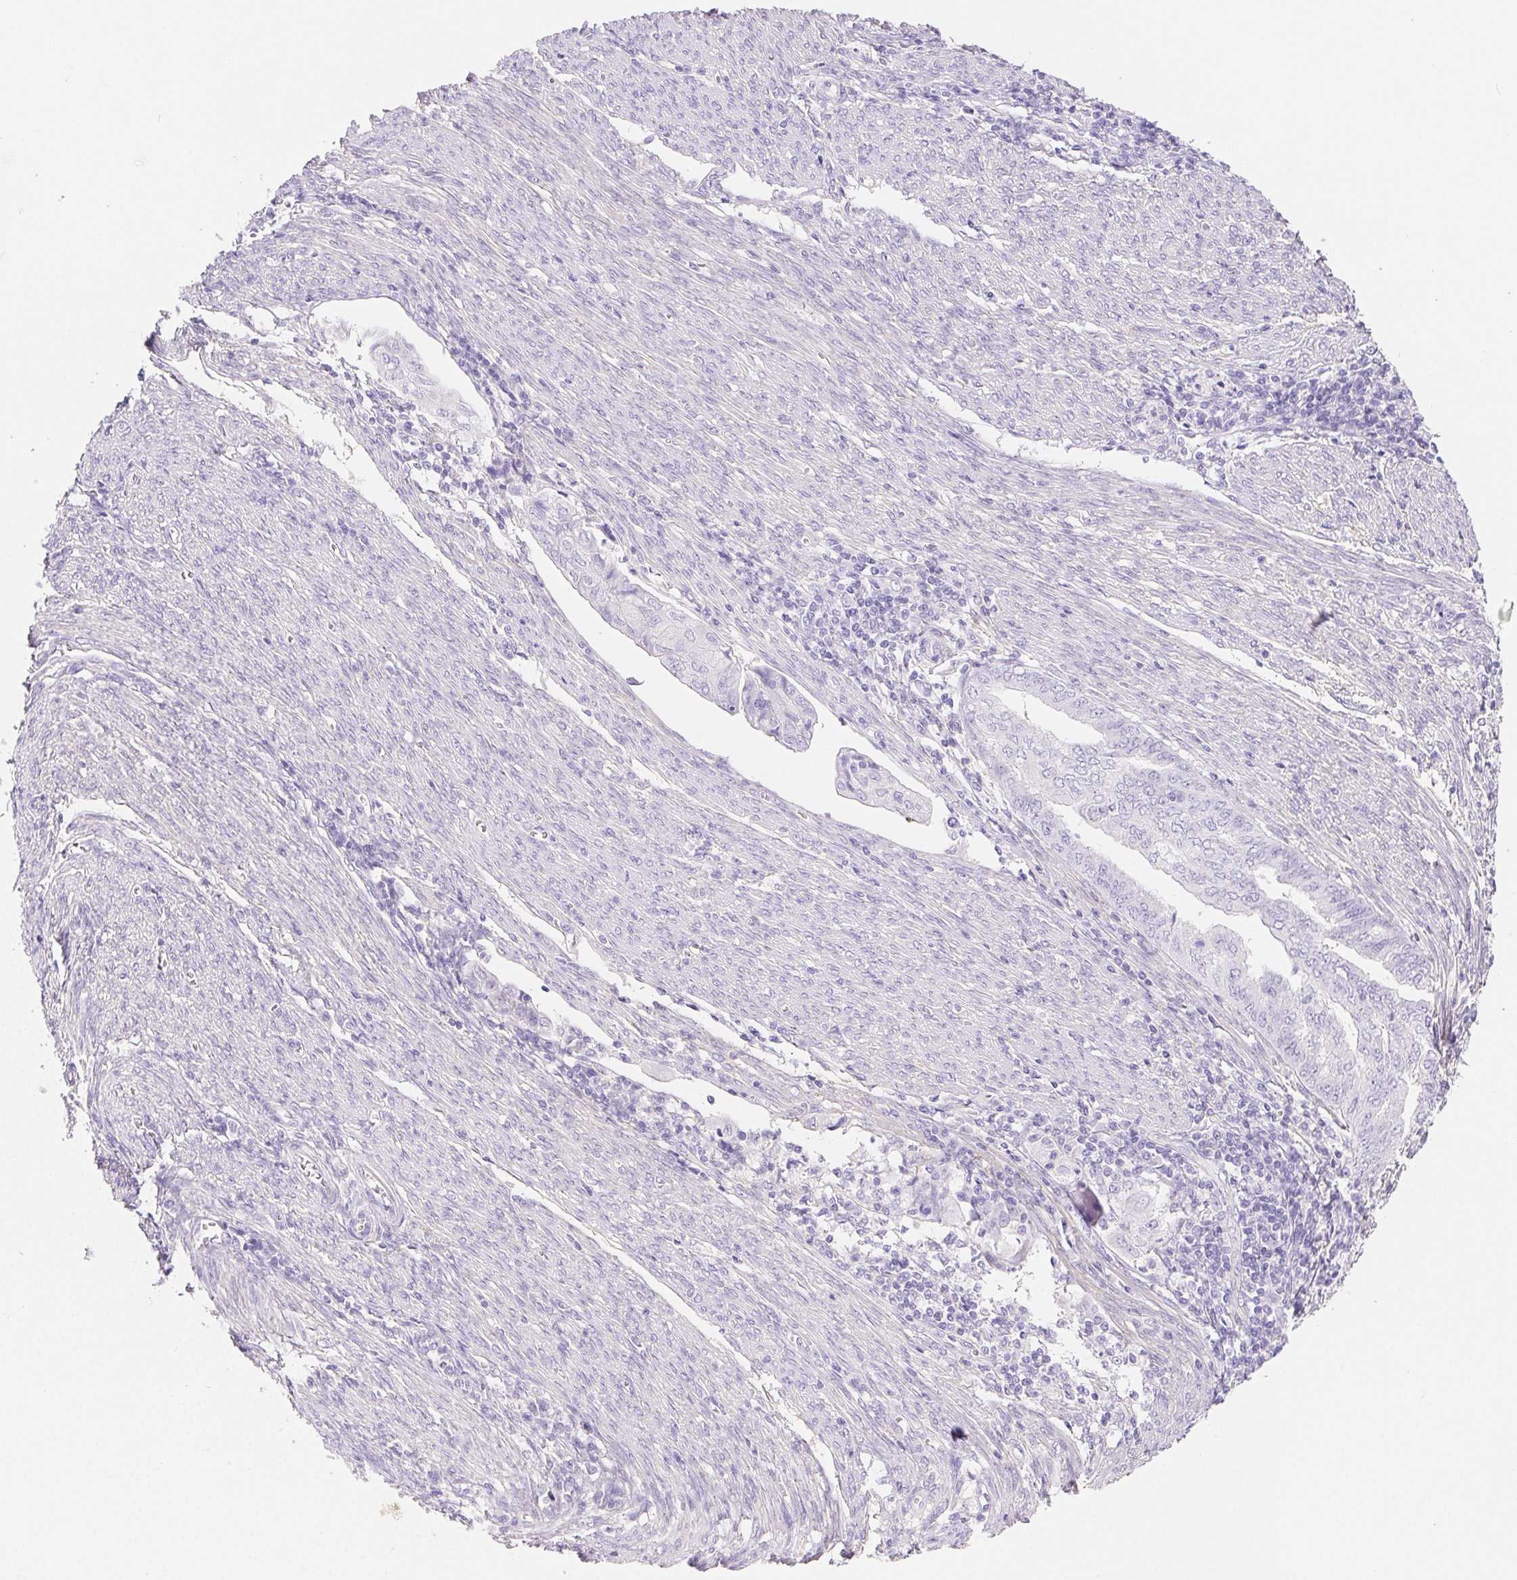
{"staining": {"intensity": "negative", "quantity": "none", "location": "none"}, "tissue": "endometrial cancer", "cell_type": "Tumor cells", "image_type": "cancer", "snomed": [{"axis": "morphology", "description": "Adenocarcinoma, NOS"}, {"axis": "topography", "description": "Endometrium"}], "caption": "Immunohistochemistry histopathology image of endometrial cancer stained for a protein (brown), which exhibits no staining in tumor cells.", "gene": "PNLIP", "patient": {"sex": "female", "age": 79}}